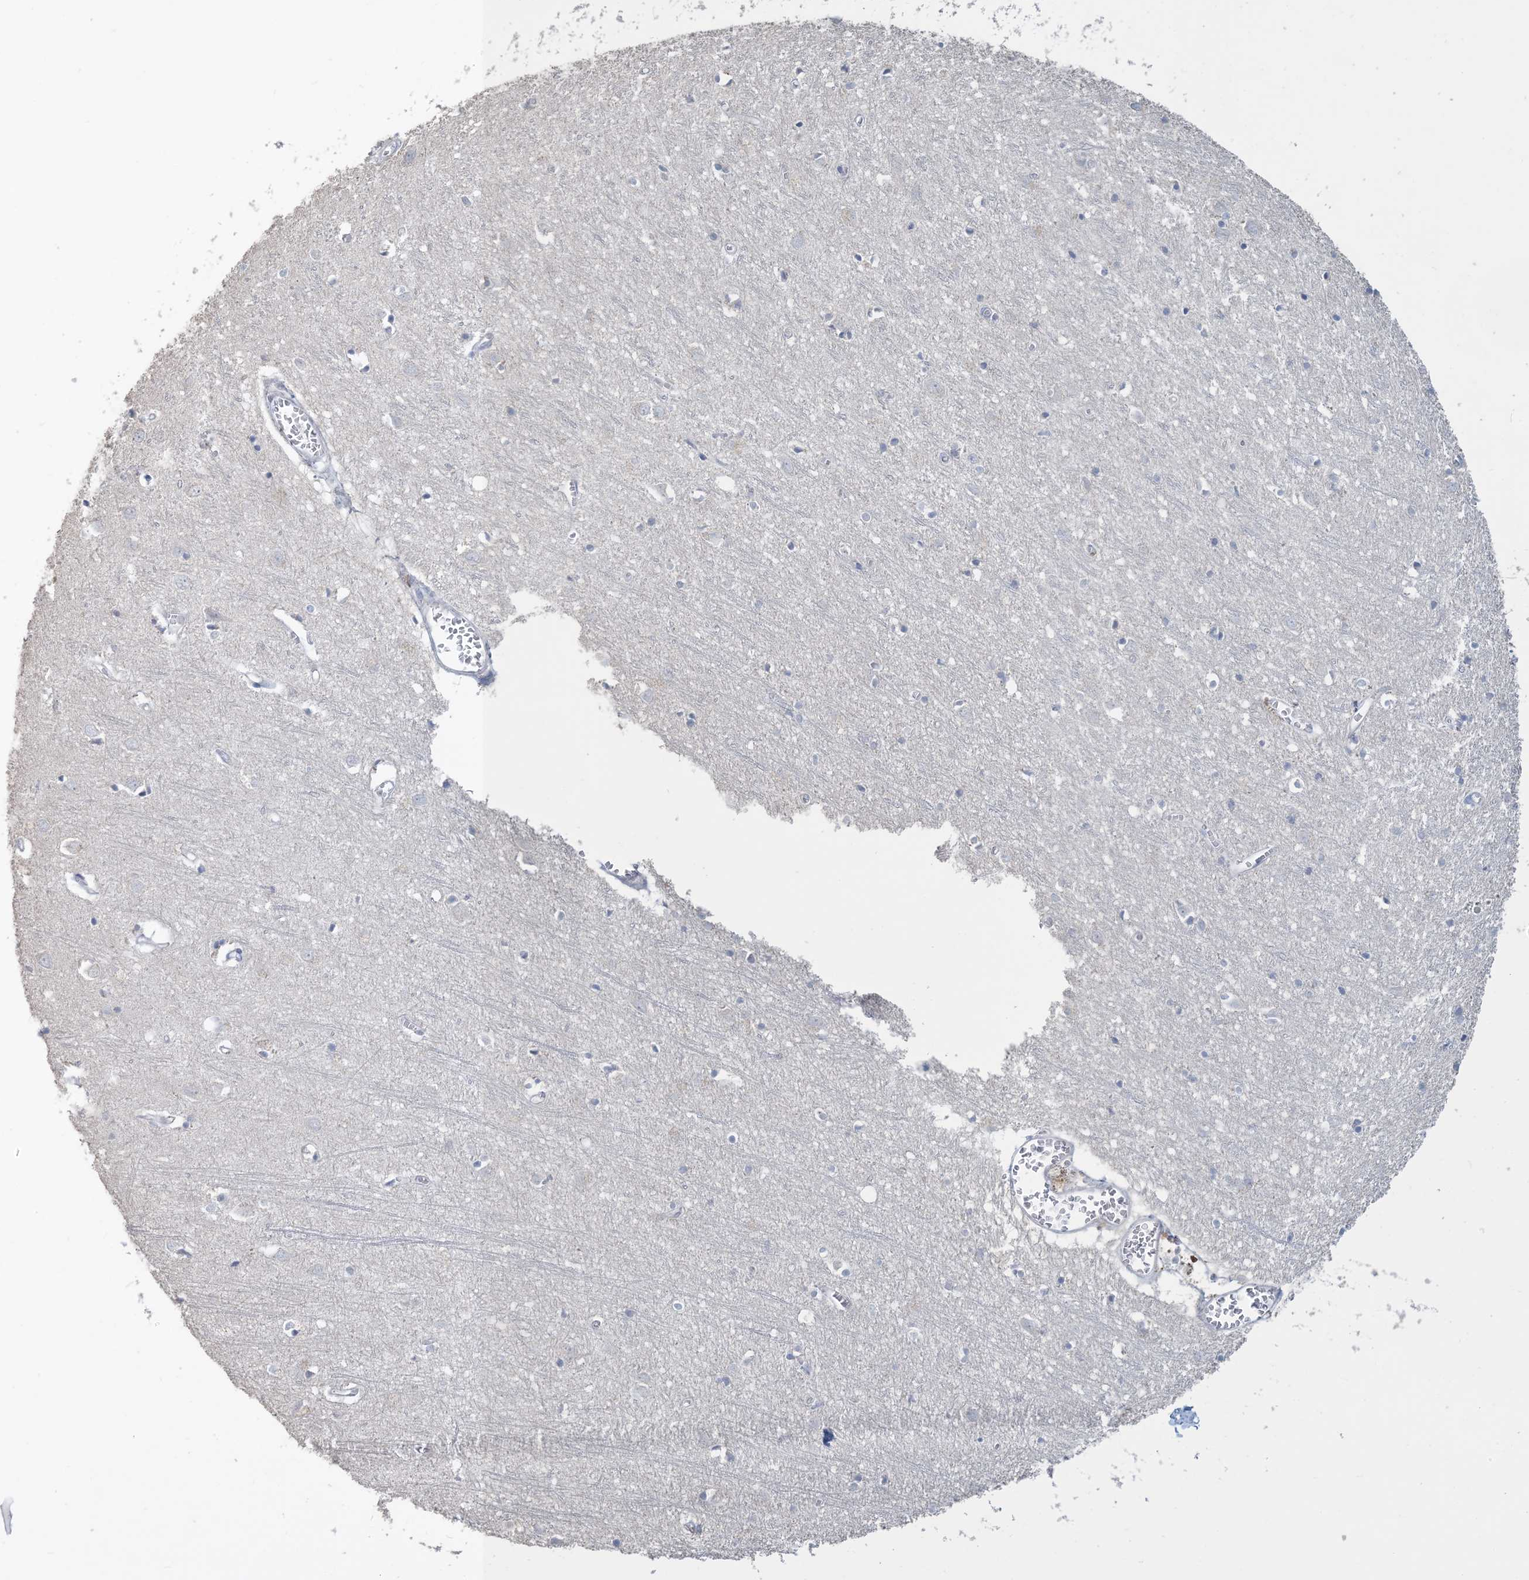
{"staining": {"intensity": "negative", "quantity": "none", "location": "none"}, "tissue": "cerebral cortex", "cell_type": "Endothelial cells", "image_type": "normal", "snomed": [{"axis": "morphology", "description": "Normal tissue, NOS"}, {"axis": "topography", "description": "Cerebral cortex"}], "caption": "Immunohistochemistry (IHC) photomicrograph of normal cerebral cortex: human cerebral cortex stained with DAB (3,3'-diaminobenzidine) shows no significant protein staining in endothelial cells.", "gene": "NPHS2", "patient": {"sex": "female", "age": 64}}